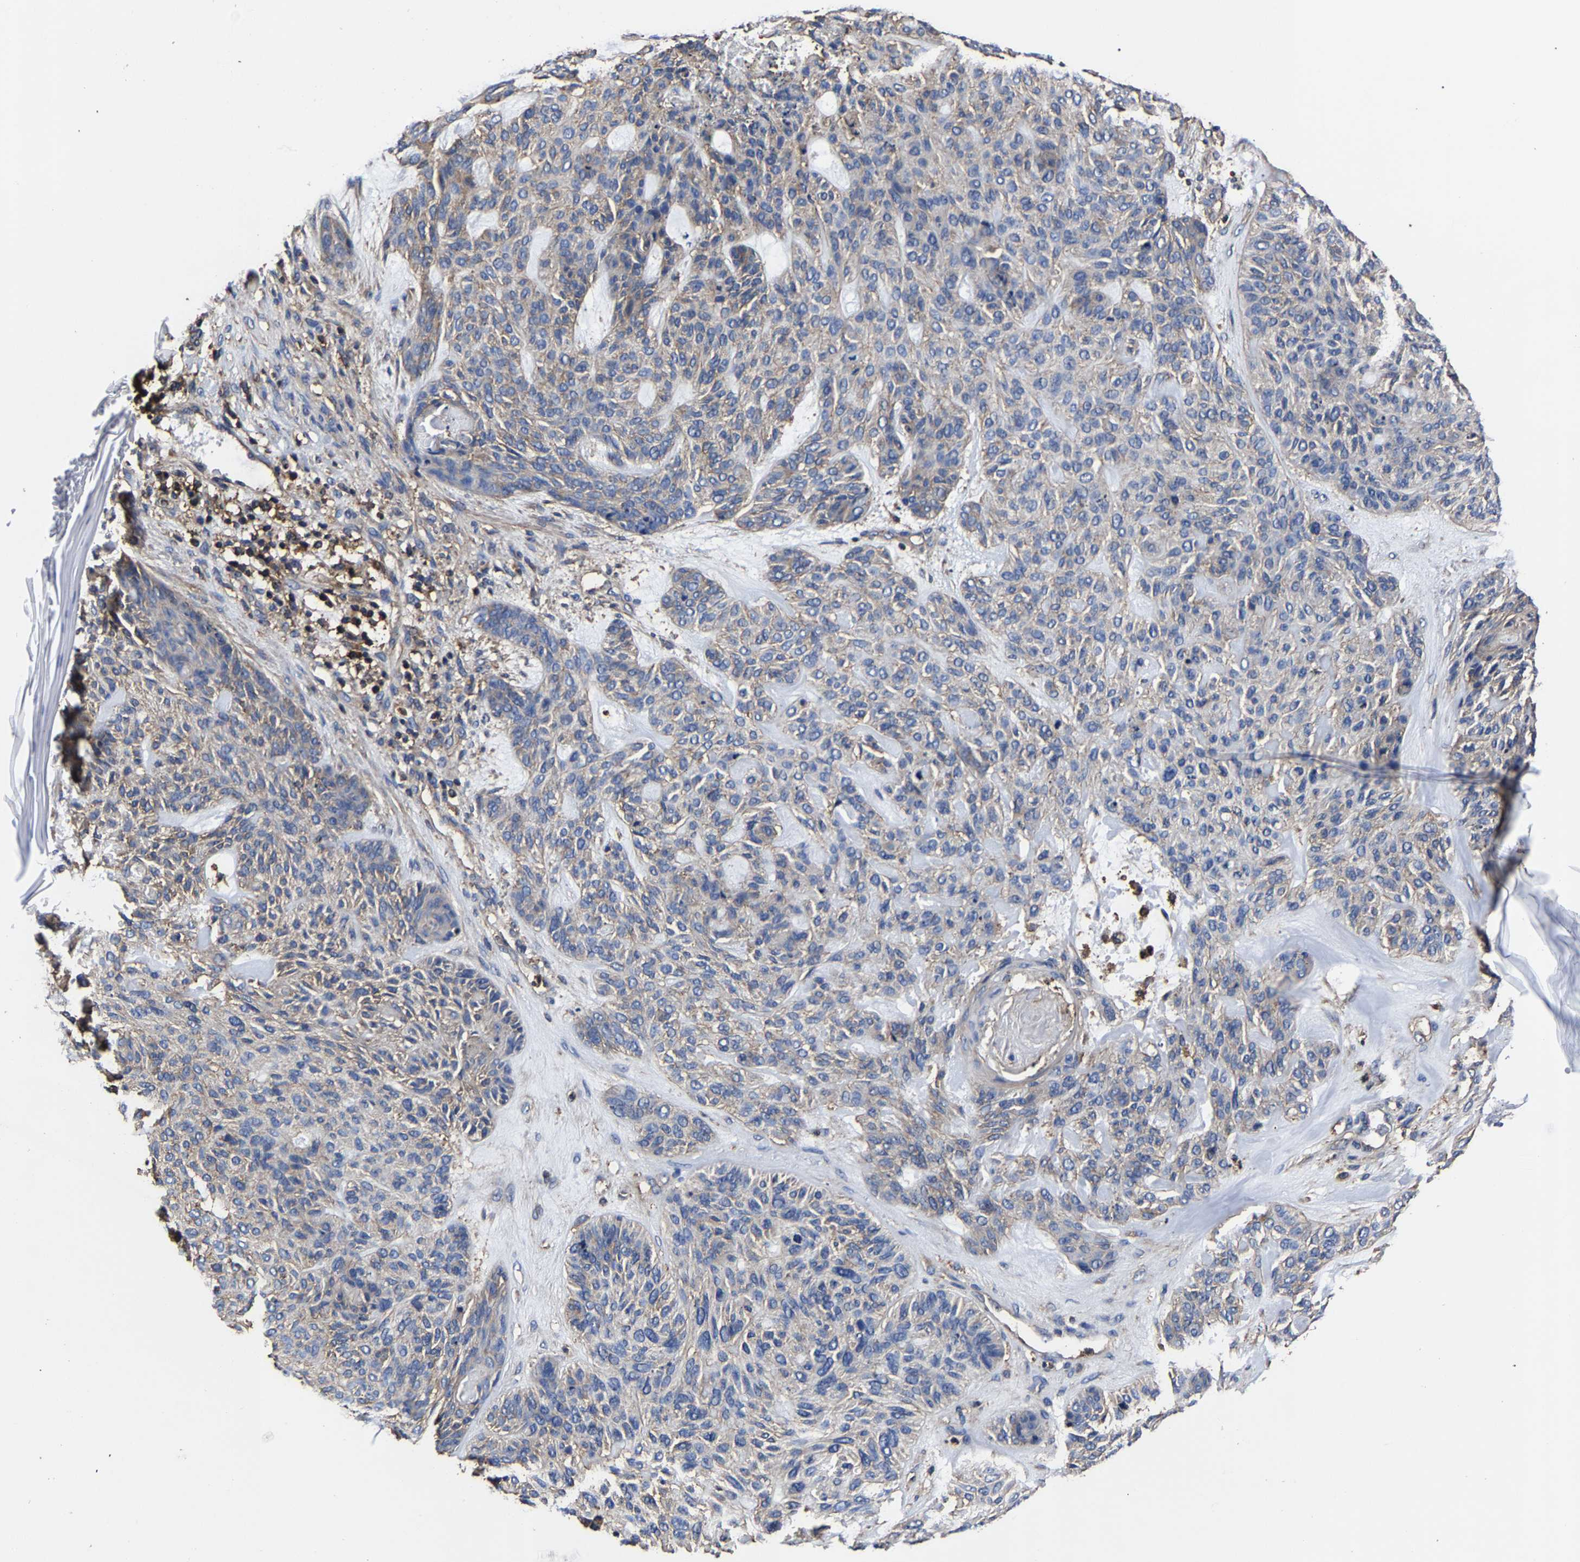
{"staining": {"intensity": "weak", "quantity": "<25%", "location": "cytoplasmic/membranous"}, "tissue": "skin cancer", "cell_type": "Tumor cells", "image_type": "cancer", "snomed": [{"axis": "morphology", "description": "Basal cell carcinoma"}, {"axis": "topography", "description": "Skin"}], "caption": "Histopathology image shows no significant protein expression in tumor cells of skin basal cell carcinoma. (DAB (3,3'-diaminobenzidine) immunohistochemistry (IHC), high magnification).", "gene": "SSH3", "patient": {"sex": "male", "age": 55}}